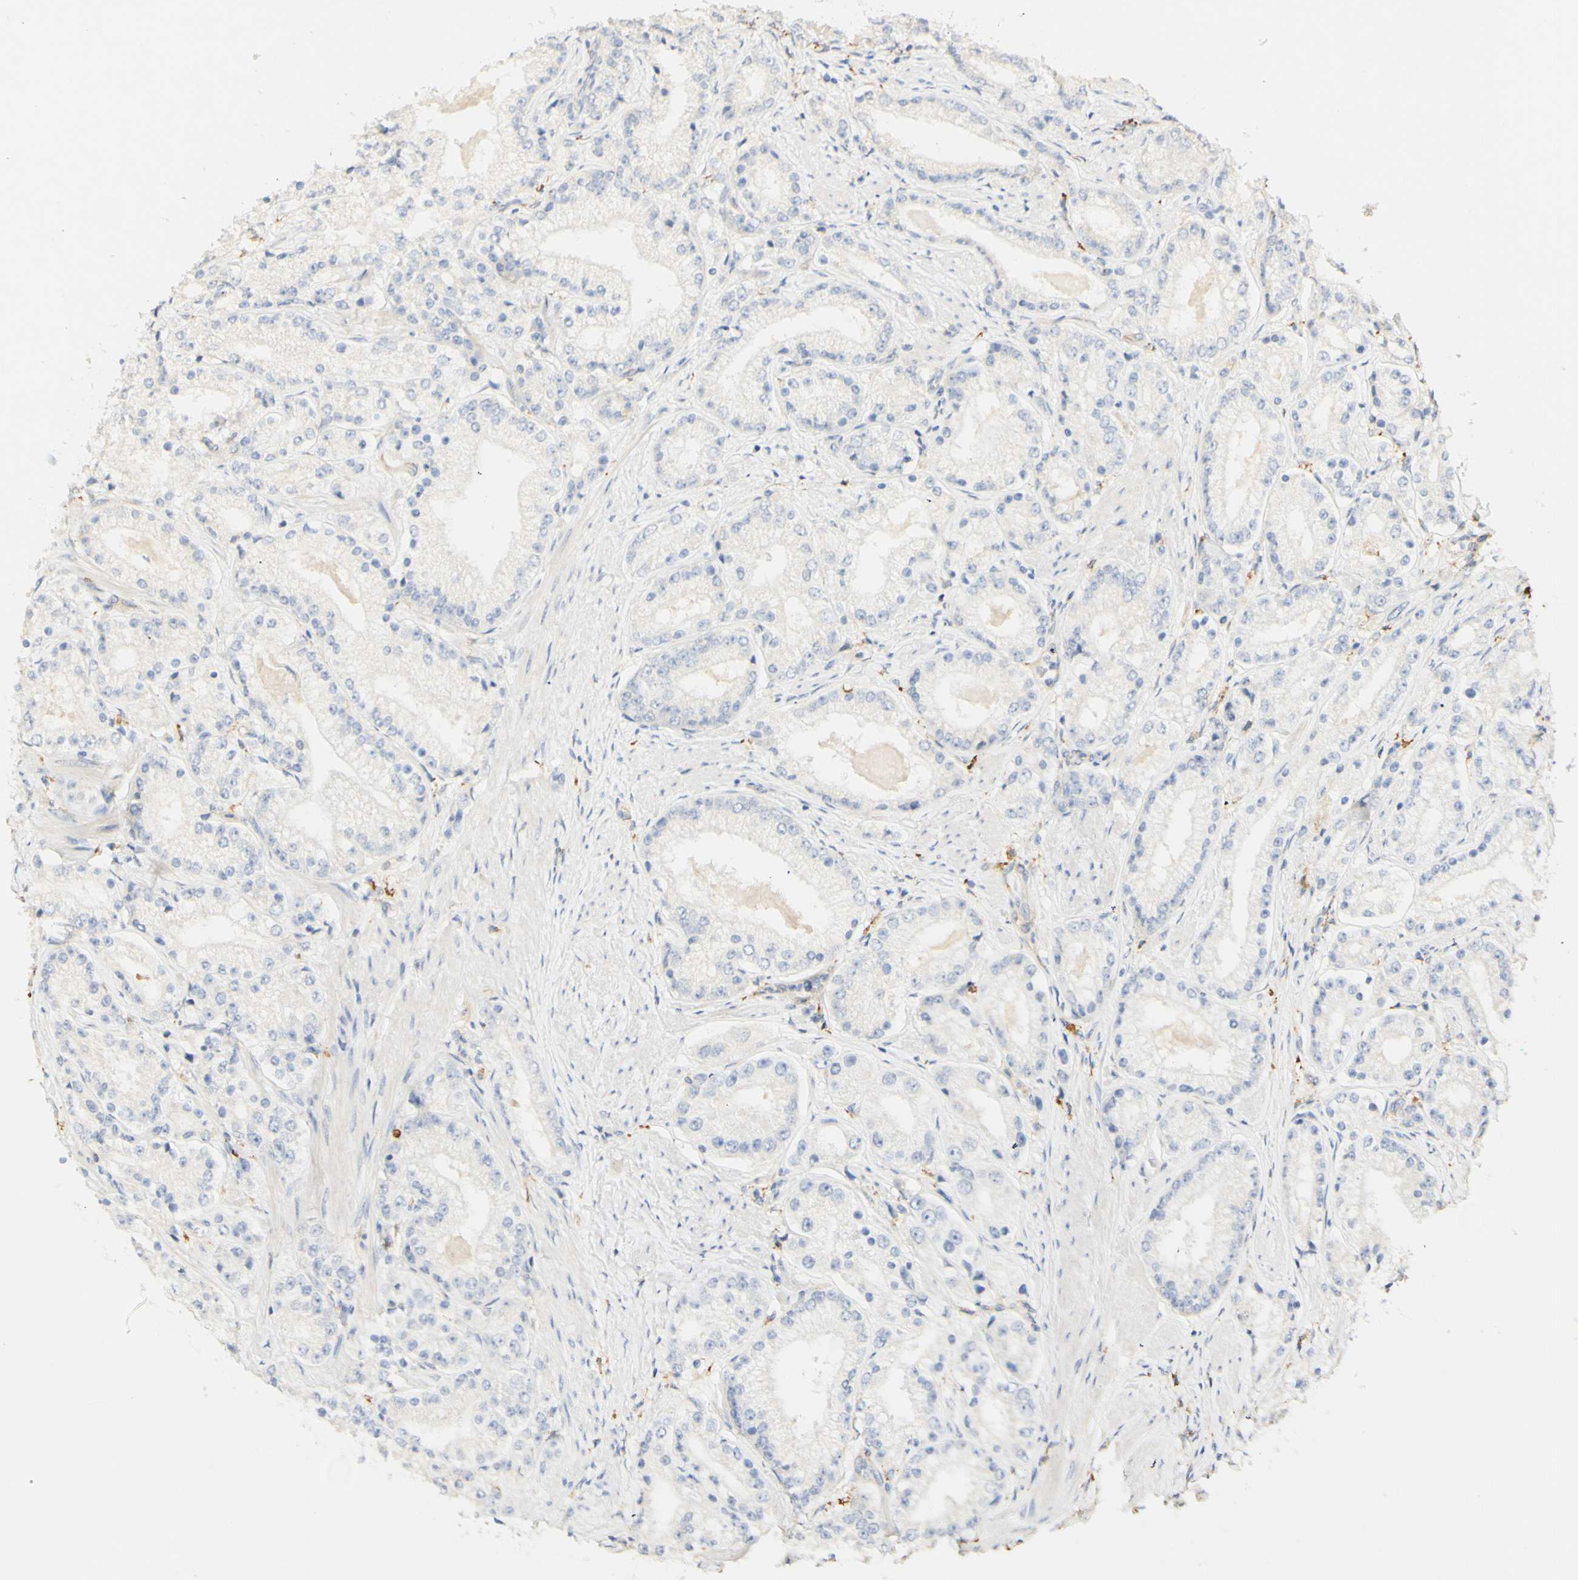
{"staining": {"intensity": "negative", "quantity": "none", "location": "none"}, "tissue": "prostate cancer", "cell_type": "Tumor cells", "image_type": "cancer", "snomed": [{"axis": "morphology", "description": "Adenocarcinoma, Low grade"}, {"axis": "topography", "description": "Prostate"}], "caption": "IHC of prostate low-grade adenocarcinoma displays no expression in tumor cells.", "gene": "FCGRT", "patient": {"sex": "male", "age": 63}}